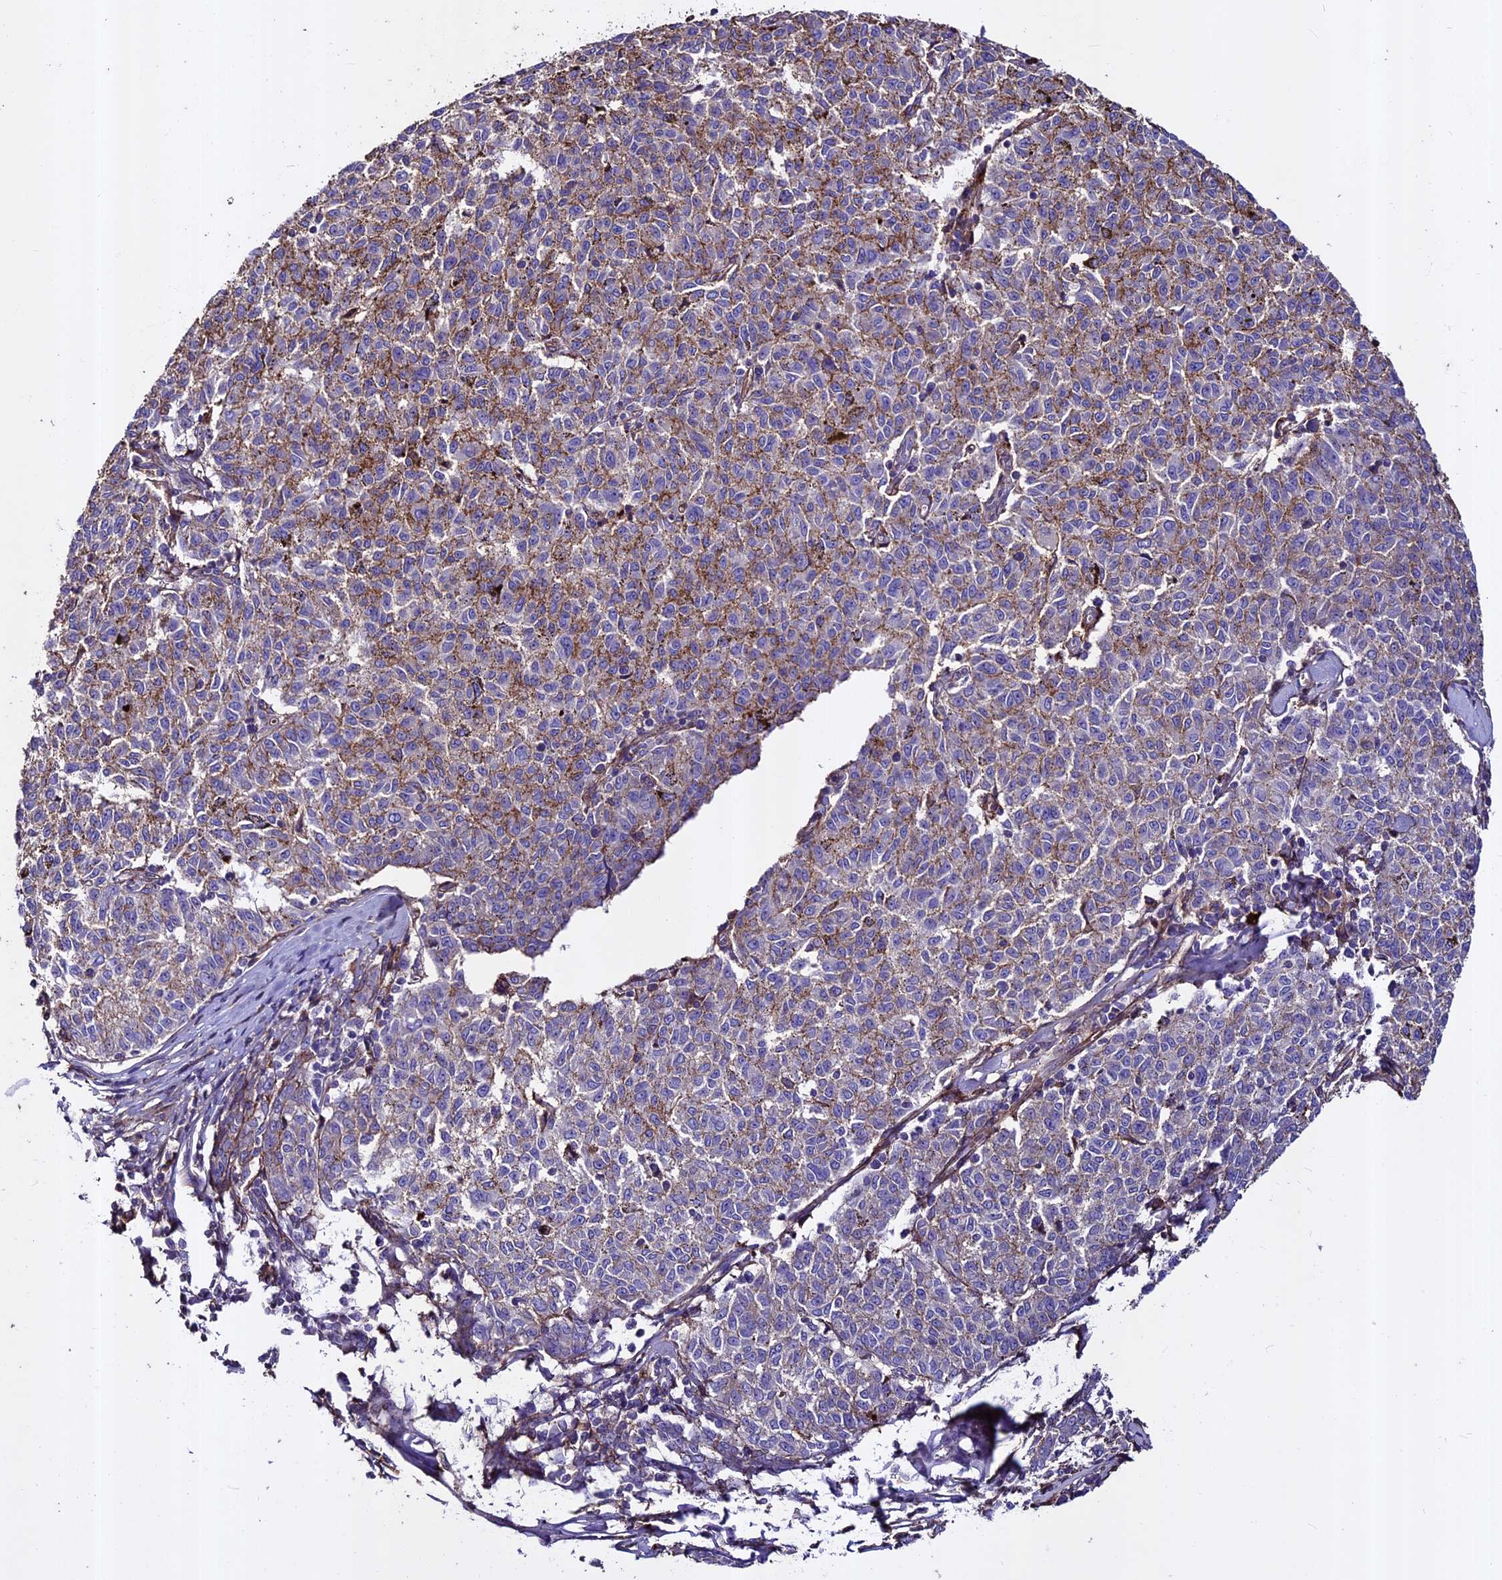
{"staining": {"intensity": "weak", "quantity": "25%-75%", "location": "cytoplasmic/membranous"}, "tissue": "melanoma", "cell_type": "Tumor cells", "image_type": "cancer", "snomed": [{"axis": "morphology", "description": "Malignant melanoma, NOS"}, {"axis": "topography", "description": "Skin"}], "caption": "About 25%-75% of tumor cells in human melanoma display weak cytoplasmic/membranous protein positivity as visualized by brown immunohistochemical staining.", "gene": "EVA1B", "patient": {"sex": "female", "age": 72}}